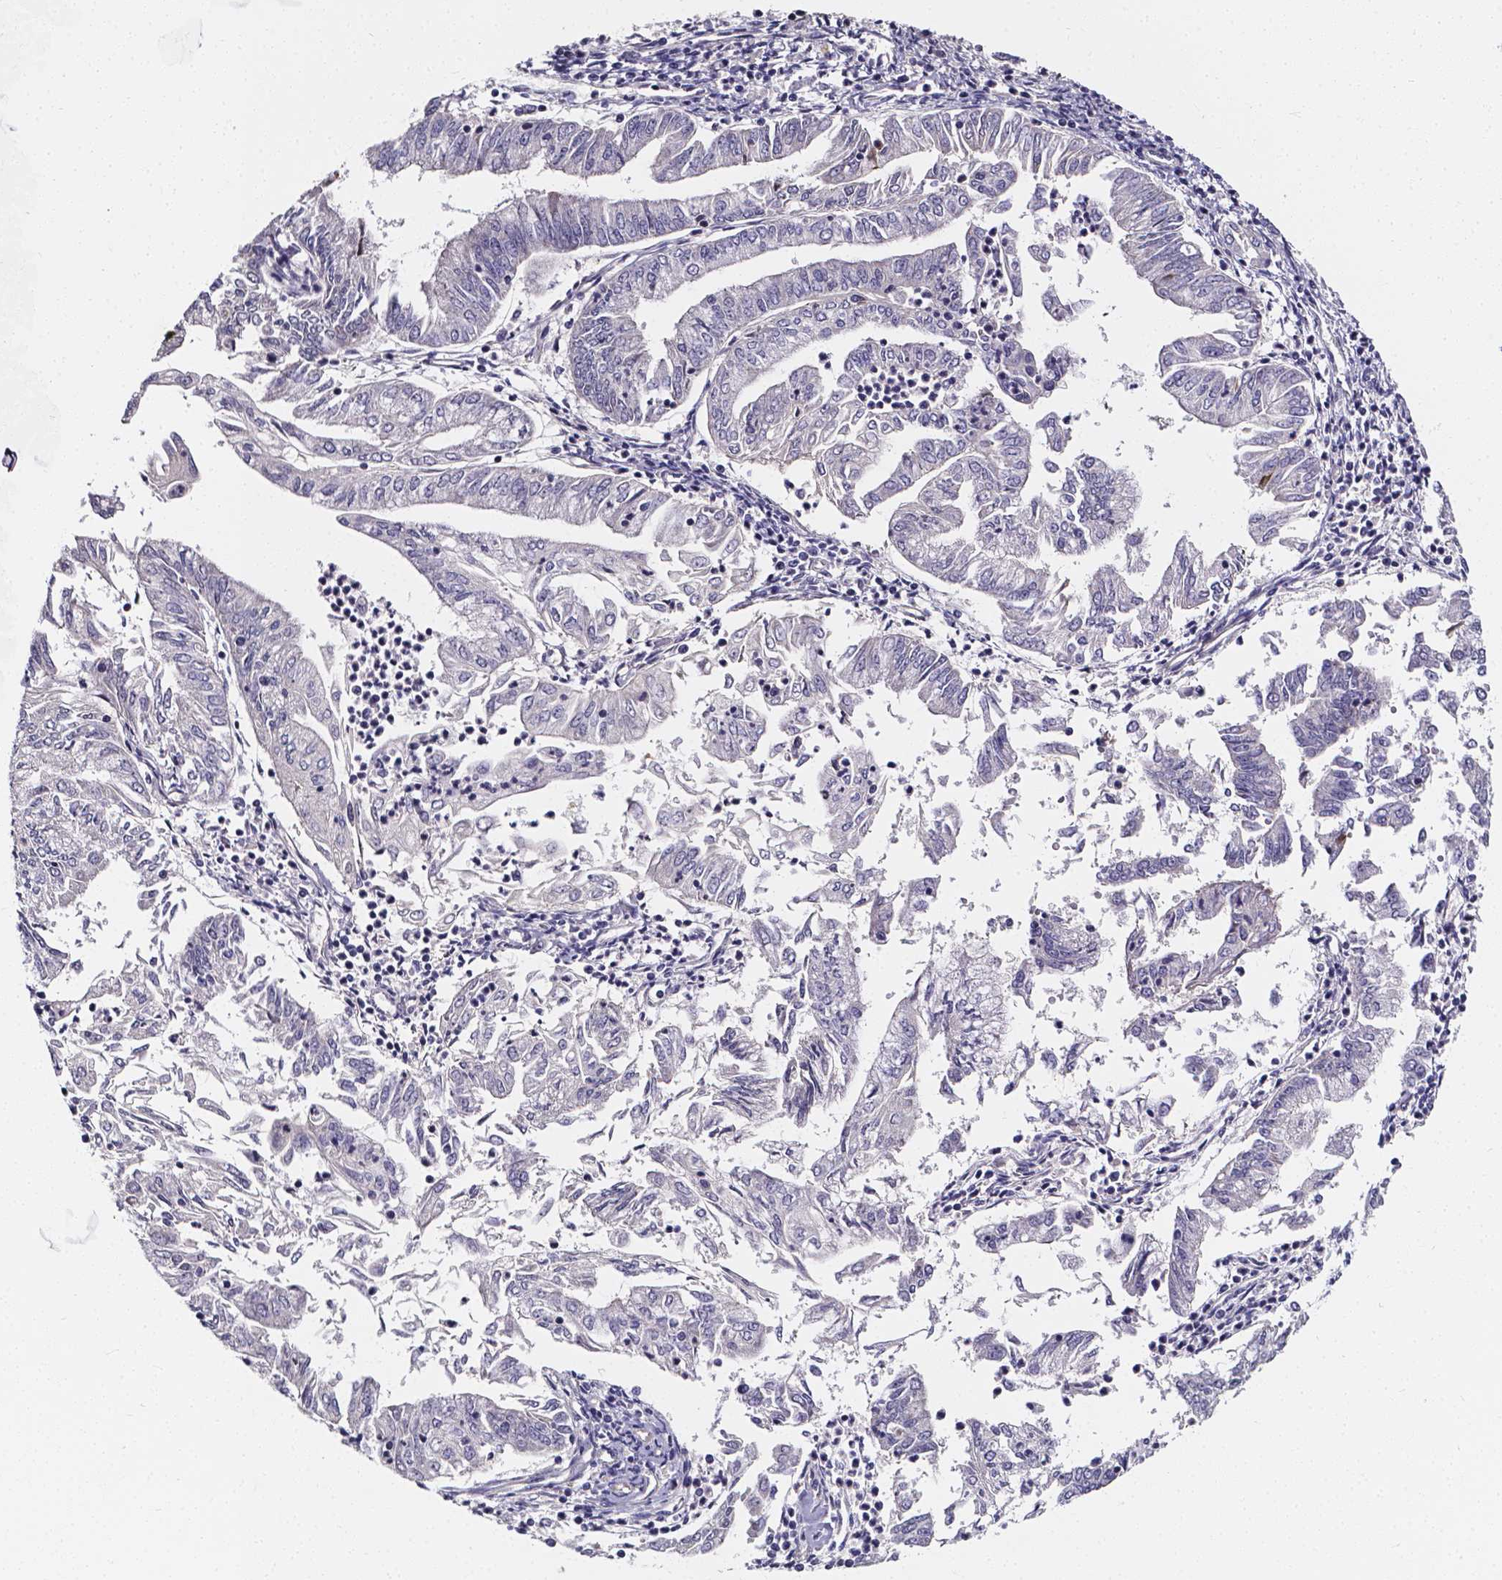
{"staining": {"intensity": "negative", "quantity": "none", "location": "none"}, "tissue": "endometrial cancer", "cell_type": "Tumor cells", "image_type": "cancer", "snomed": [{"axis": "morphology", "description": "Adenocarcinoma, NOS"}, {"axis": "topography", "description": "Endometrium"}], "caption": "The immunohistochemistry micrograph has no significant expression in tumor cells of endometrial cancer tissue.", "gene": "CACNG8", "patient": {"sex": "female", "age": 55}}